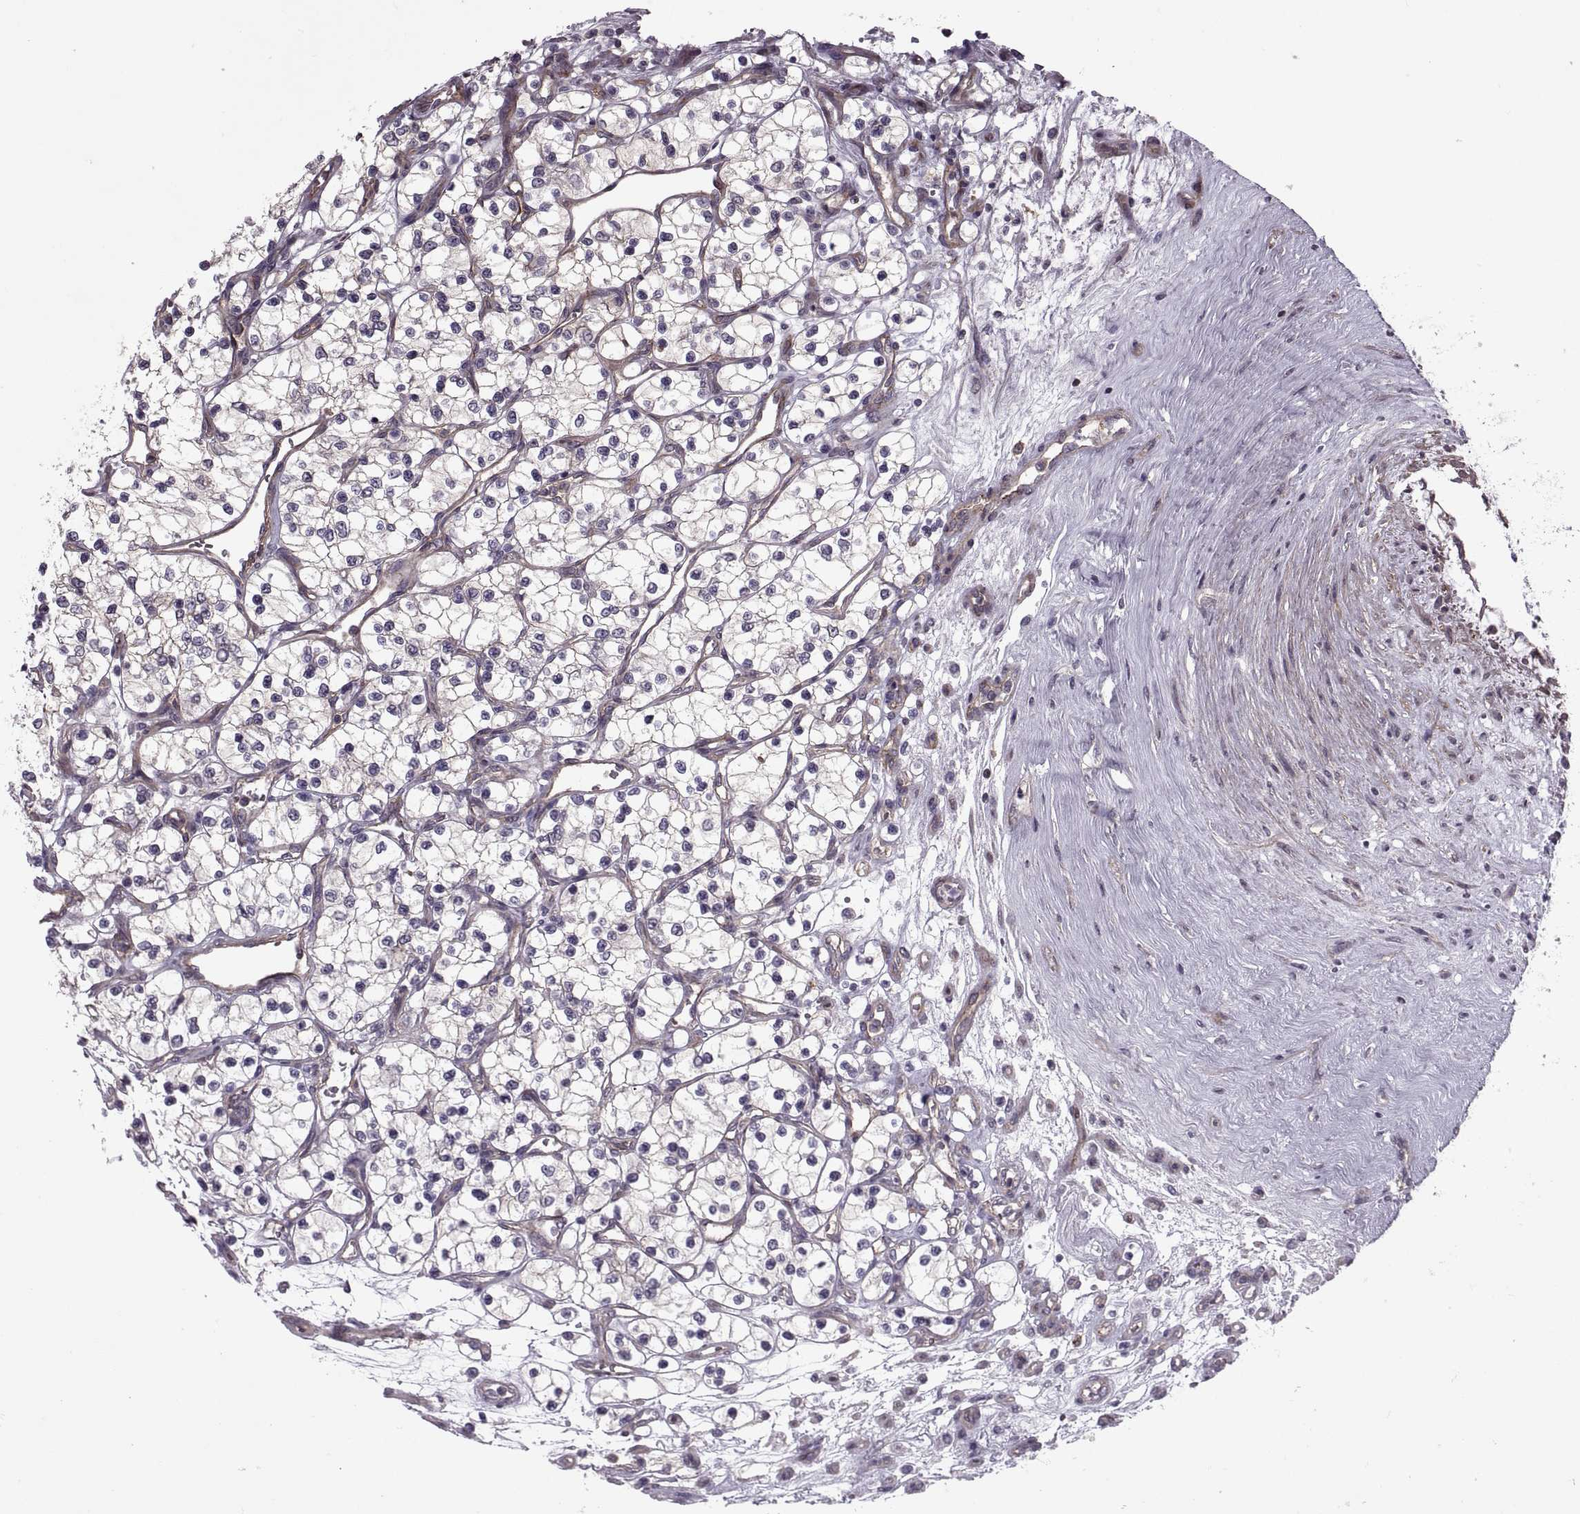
{"staining": {"intensity": "negative", "quantity": "none", "location": "none"}, "tissue": "renal cancer", "cell_type": "Tumor cells", "image_type": "cancer", "snomed": [{"axis": "morphology", "description": "Adenocarcinoma, NOS"}, {"axis": "topography", "description": "Kidney"}], "caption": "An immunohistochemistry (IHC) photomicrograph of adenocarcinoma (renal) is shown. There is no staining in tumor cells of adenocarcinoma (renal). (DAB IHC, high magnification).", "gene": "ODF3", "patient": {"sex": "female", "age": 69}}